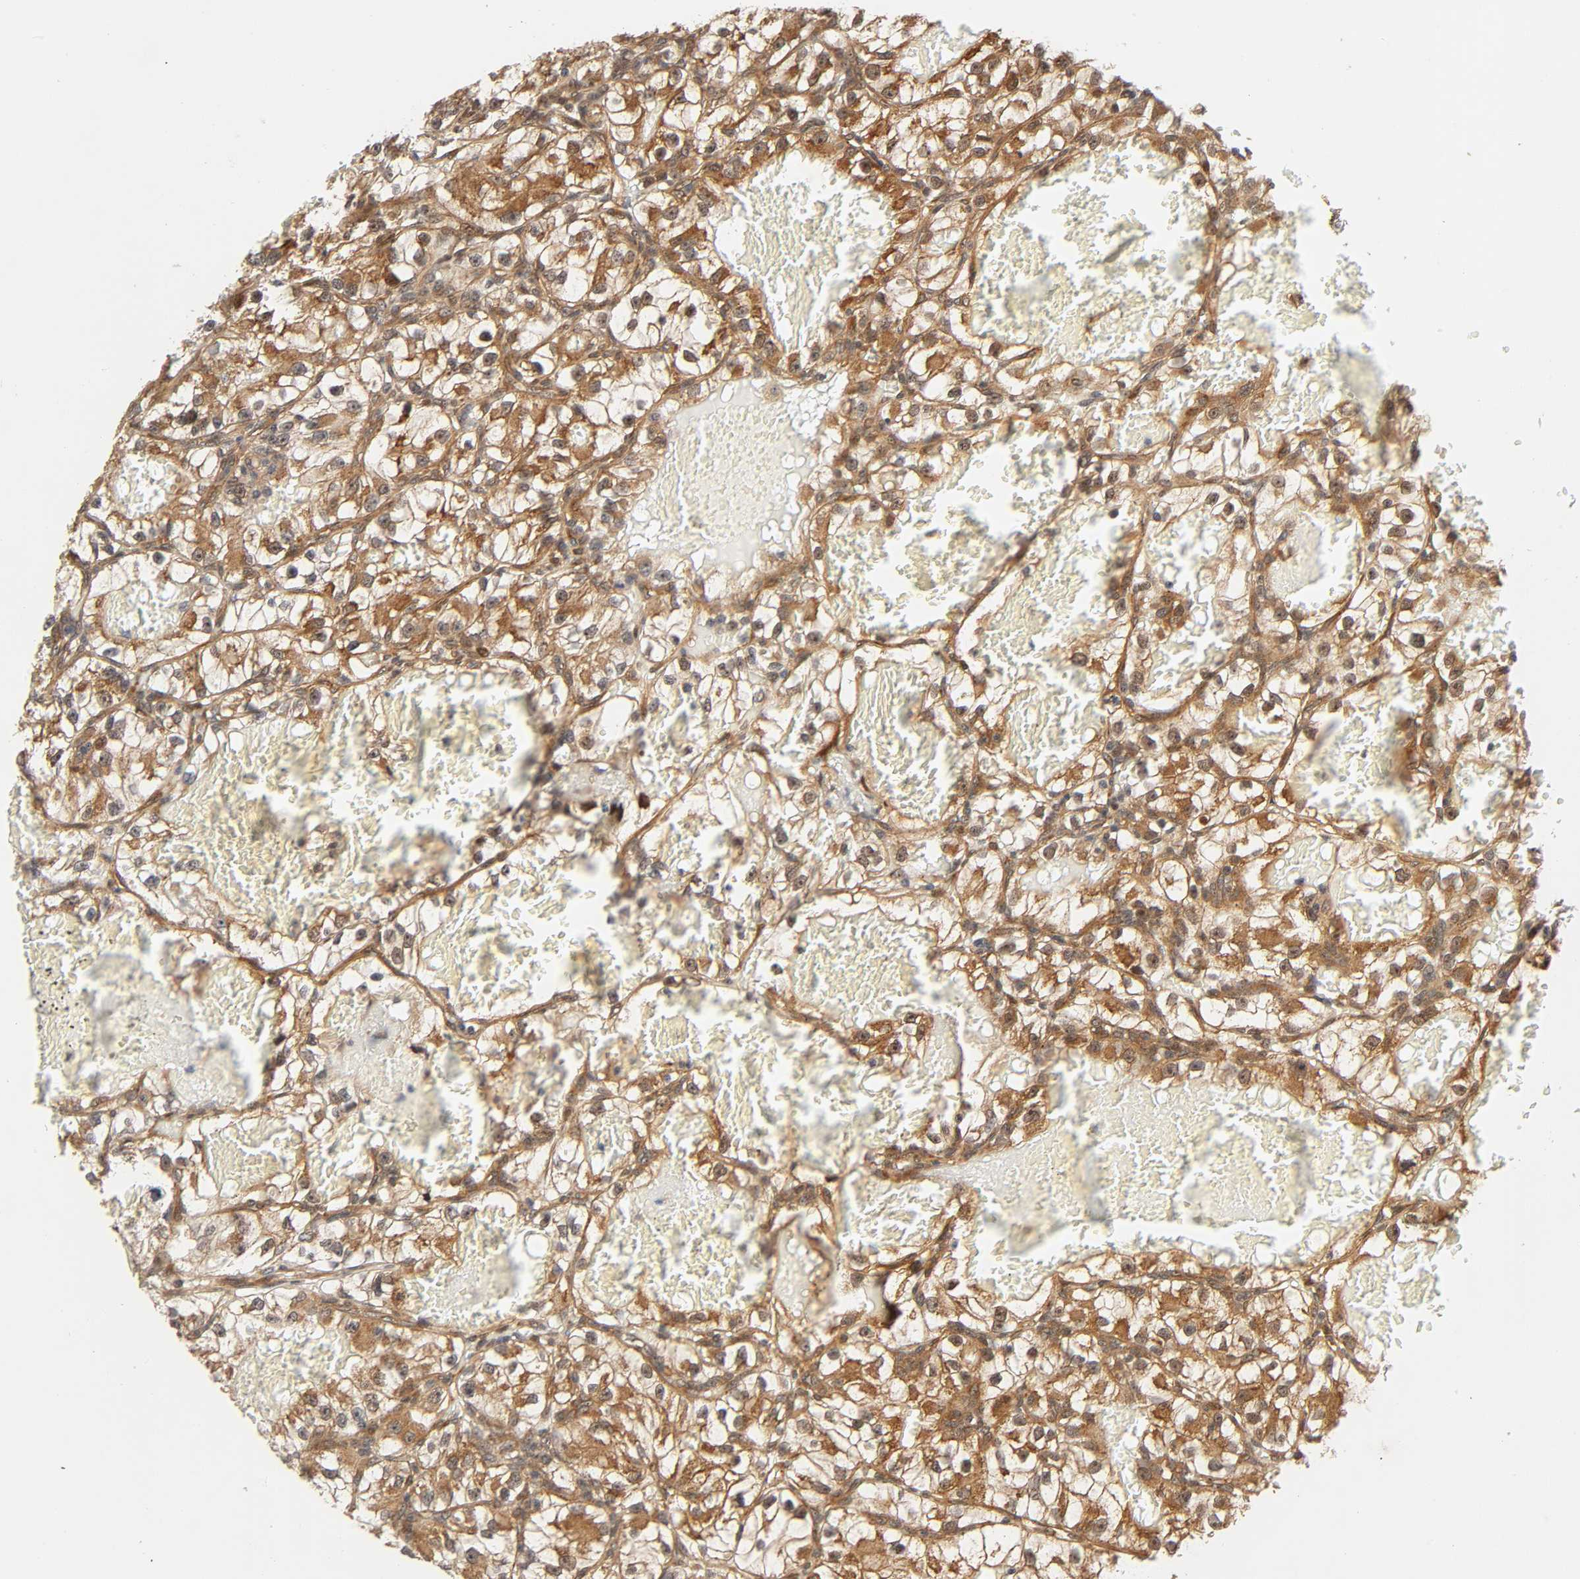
{"staining": {"intensity": "moderate", "quantity": ">75%", "location": "cytoplasmic/membranous,nuclear"}, "tissue": "renal cancer", "cell_type": "Tumor cells", "image_type": "cancer", "snomed": [{"axis": "morphology", "description": "Adenocarcinoma, NOS"}, {"axis": "topography", "description": "Kidney"}], "caption": "Protein expression analysis of renal adenocarcinoma exhibits moderate cytoplasmic/membranous and nuclear staining in approximately >75% of tumor cells. (DAB (3,3'-diaminobenzidine) = brown stain, brightfield microscopy at high magnification).", "gene": "IQCJ-SCHIP1", "patient": {"sex": "female", "age": 57}}